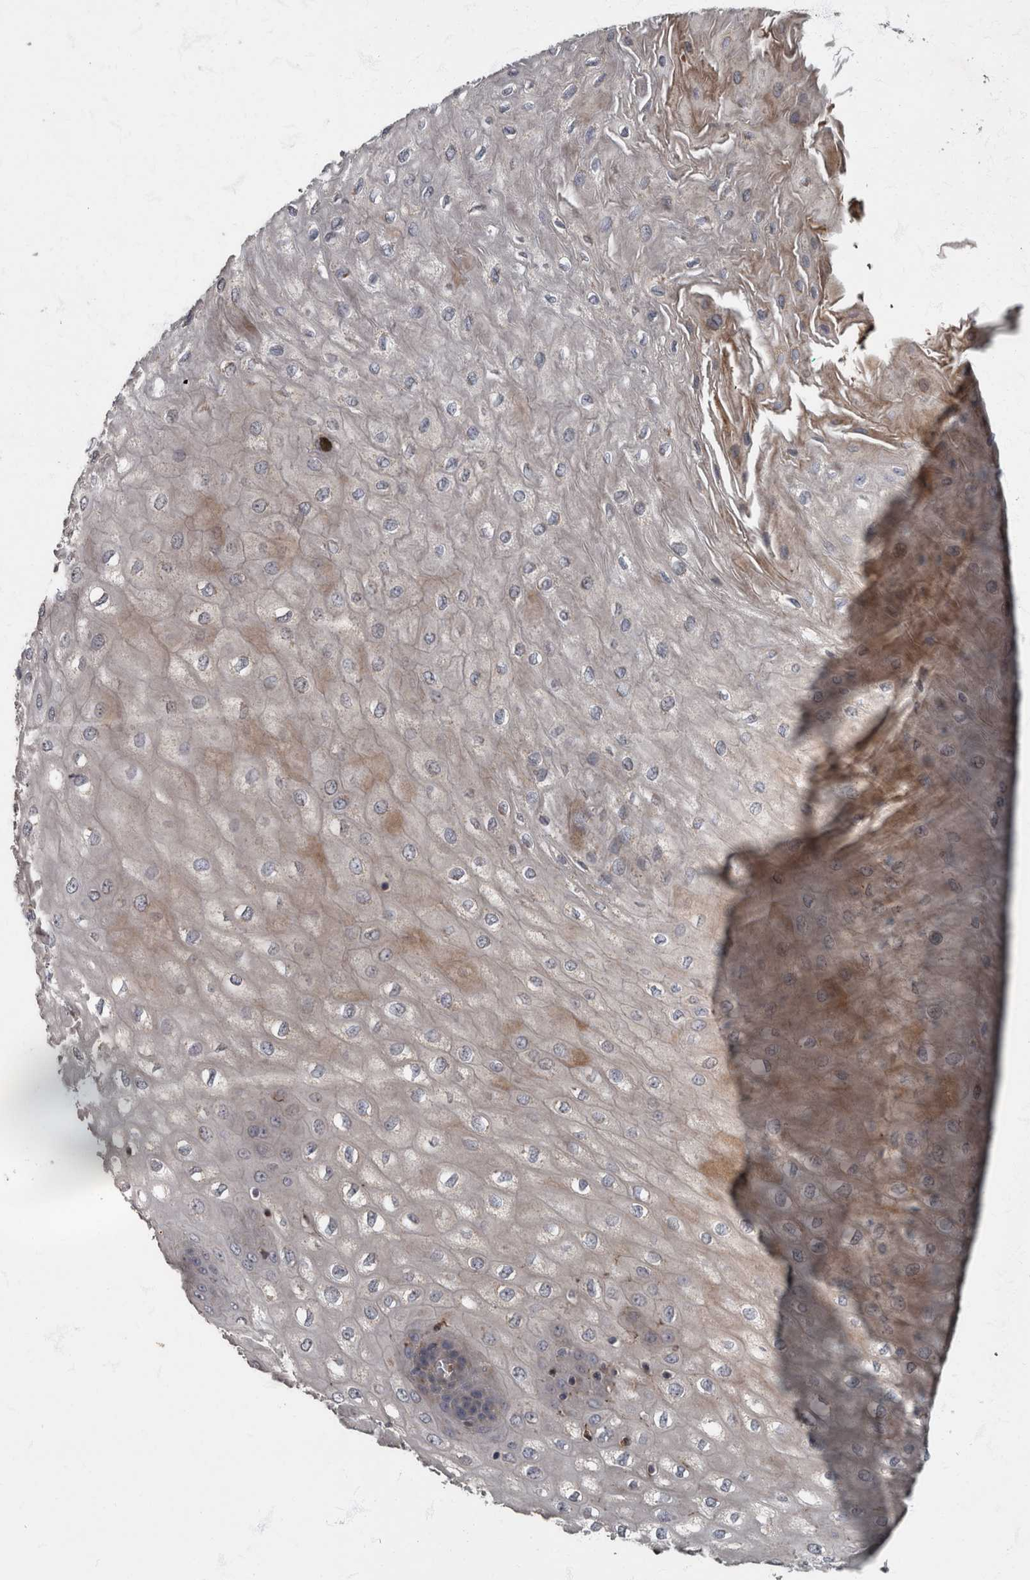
{"staining": {"intensity": "moderate", "quantity": "25%-75%", "location": "cytoplasmic/membranous"}, "tissue": "esophagus", "cell_type": "Squamous epithelial cells", "image_type": "normal", "snomed": [{"axis": "morphology", "description": "Normal tissue, NOS"}, {"axis": "topography", "description": "Esophagus"}], "caption": "Protein analysis of normal esophagus reveals moderate cytoplasmic/membranous expression in approximately 25%-75% of squamous epithelial cells. Nuclei are stained in blue.", "gene": "PPP1R3C", "patient": {"sex": "male", "age": 60}}